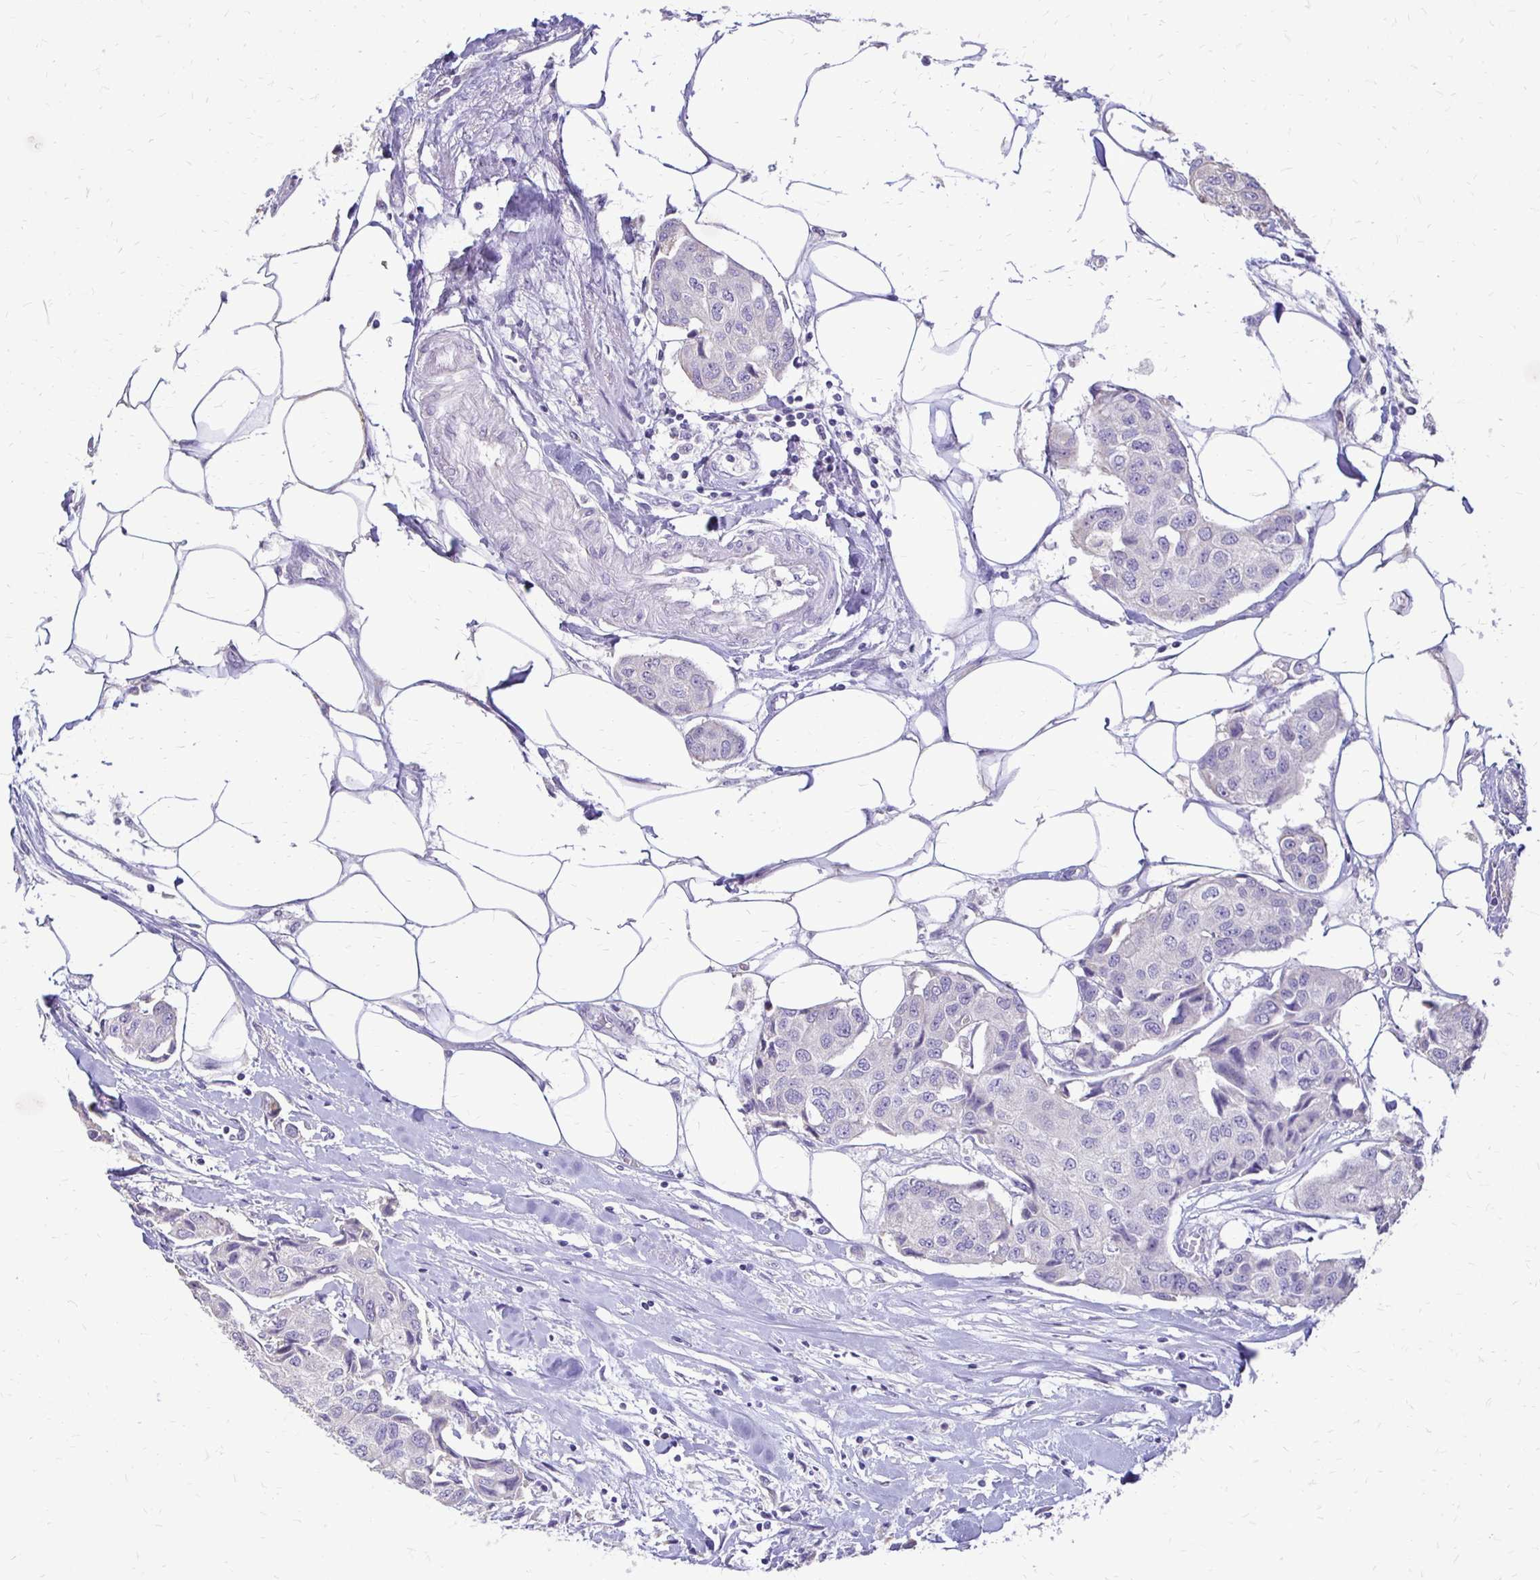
{"staining": {"intensity": "negative", "quantity": "none", "location": "none"}, "tissue": "breast cancer", "cell_type": "Tumor cells", "image_type": "cancer", "snomed": [{"axis": "morphology", "description": "Duct carcinoma"}, {"axis": "topography", "description": "Breast"}, {"axis": "topography", "description": "Lymph node"}], "caption": "Immunohistochemical staining of breast intraductal carcinoma shows no significant expression in tumor cells.", "gene": "ALPG", "patient": {"sex": "female", "age": 80}}